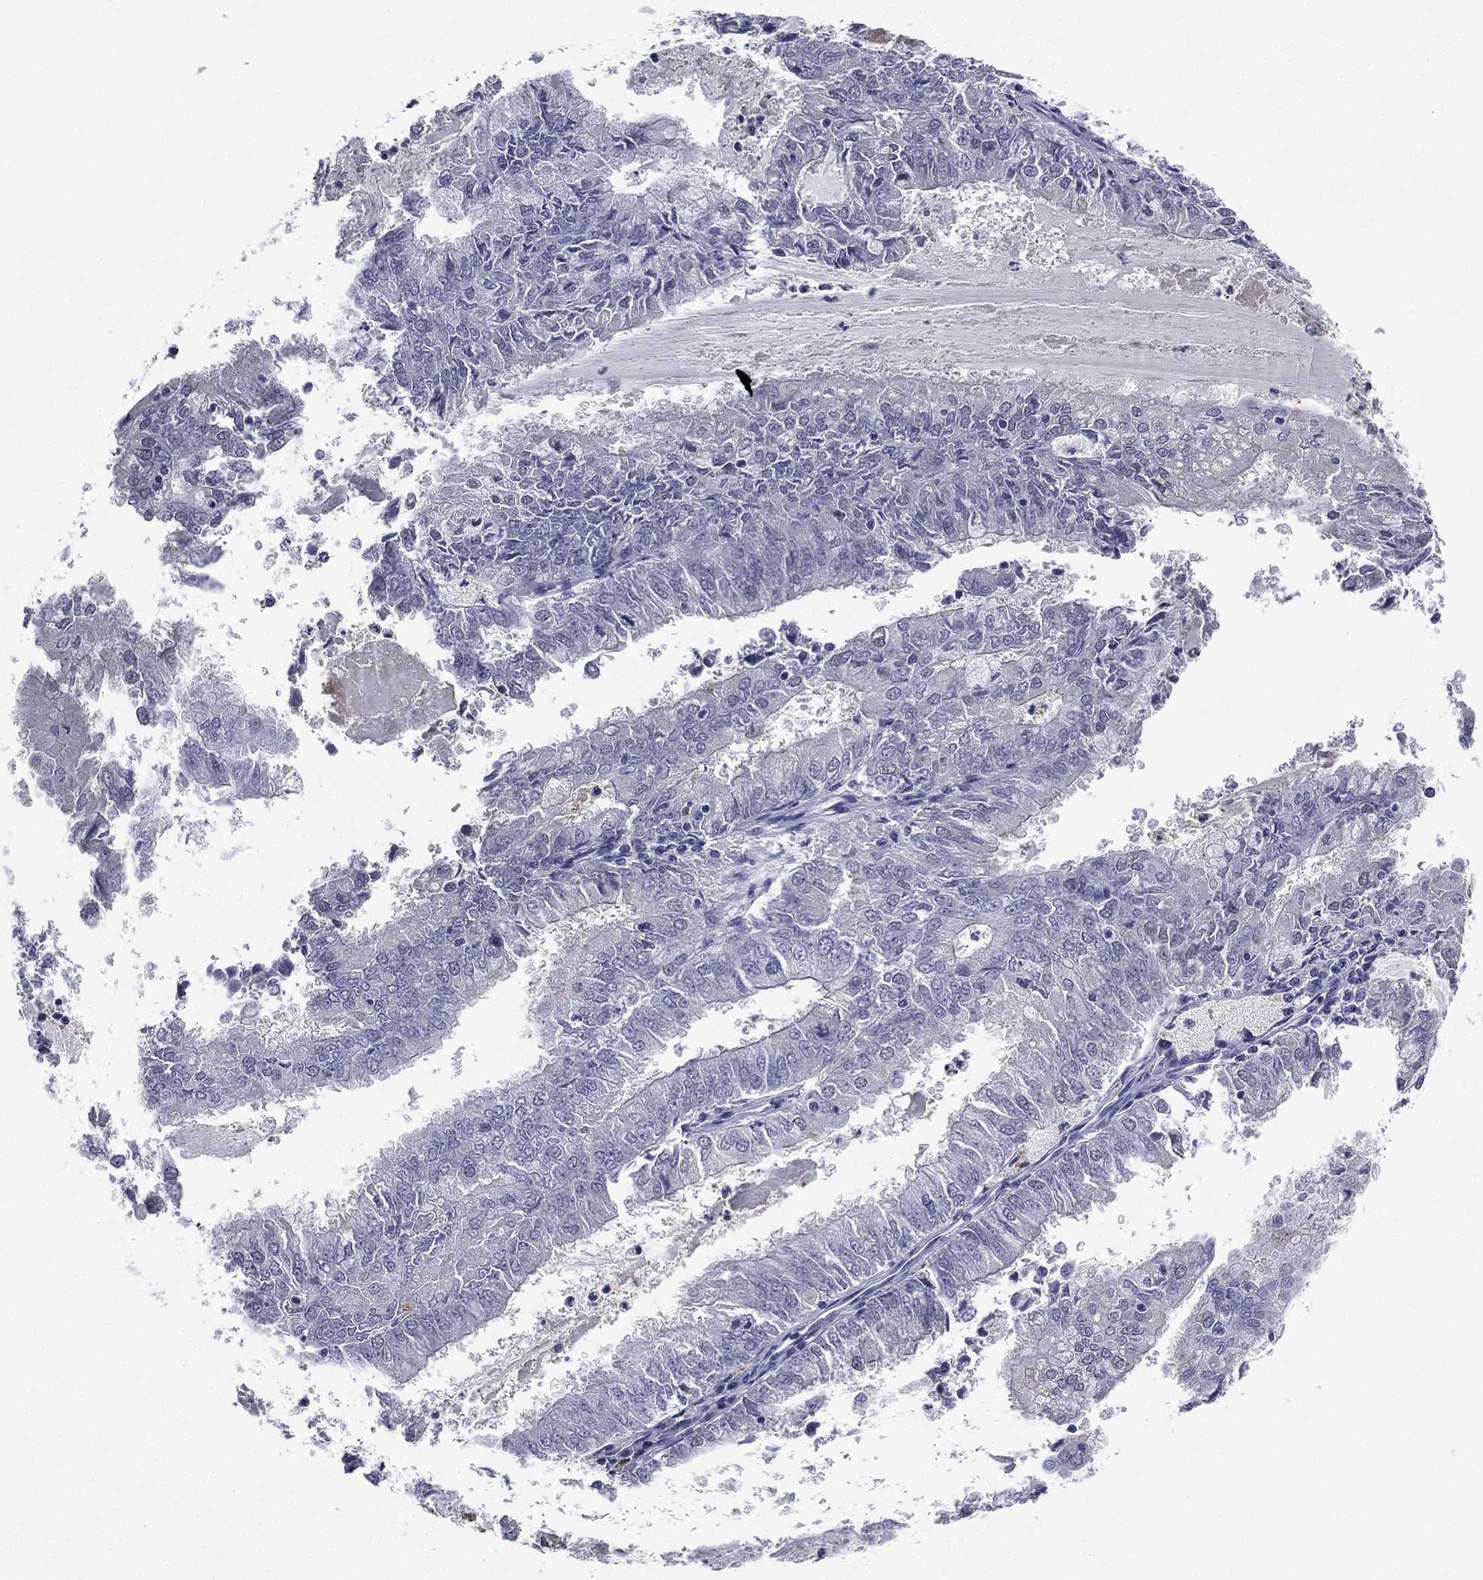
{"staining": {"intensity": "negative", "quantity": "none", "location": "none"}, "tissue": "endometrial cancer", "cell_type": "Tumor cells", "image_type": "cancer", "snomed": [{"axis": "morphology", "description": "Adenocarcinoma, NOS"}, {"axis": "topography", "description": "Endometrium"}], "caption": "Protein analysis of endometrial adenocarcinoma reveals no significant expression in tumor cells. (DAB immunohistochemistry (IHC), high magnification).", "gene": "IFT27", "patient": {"sex": "female", "age": 57}}